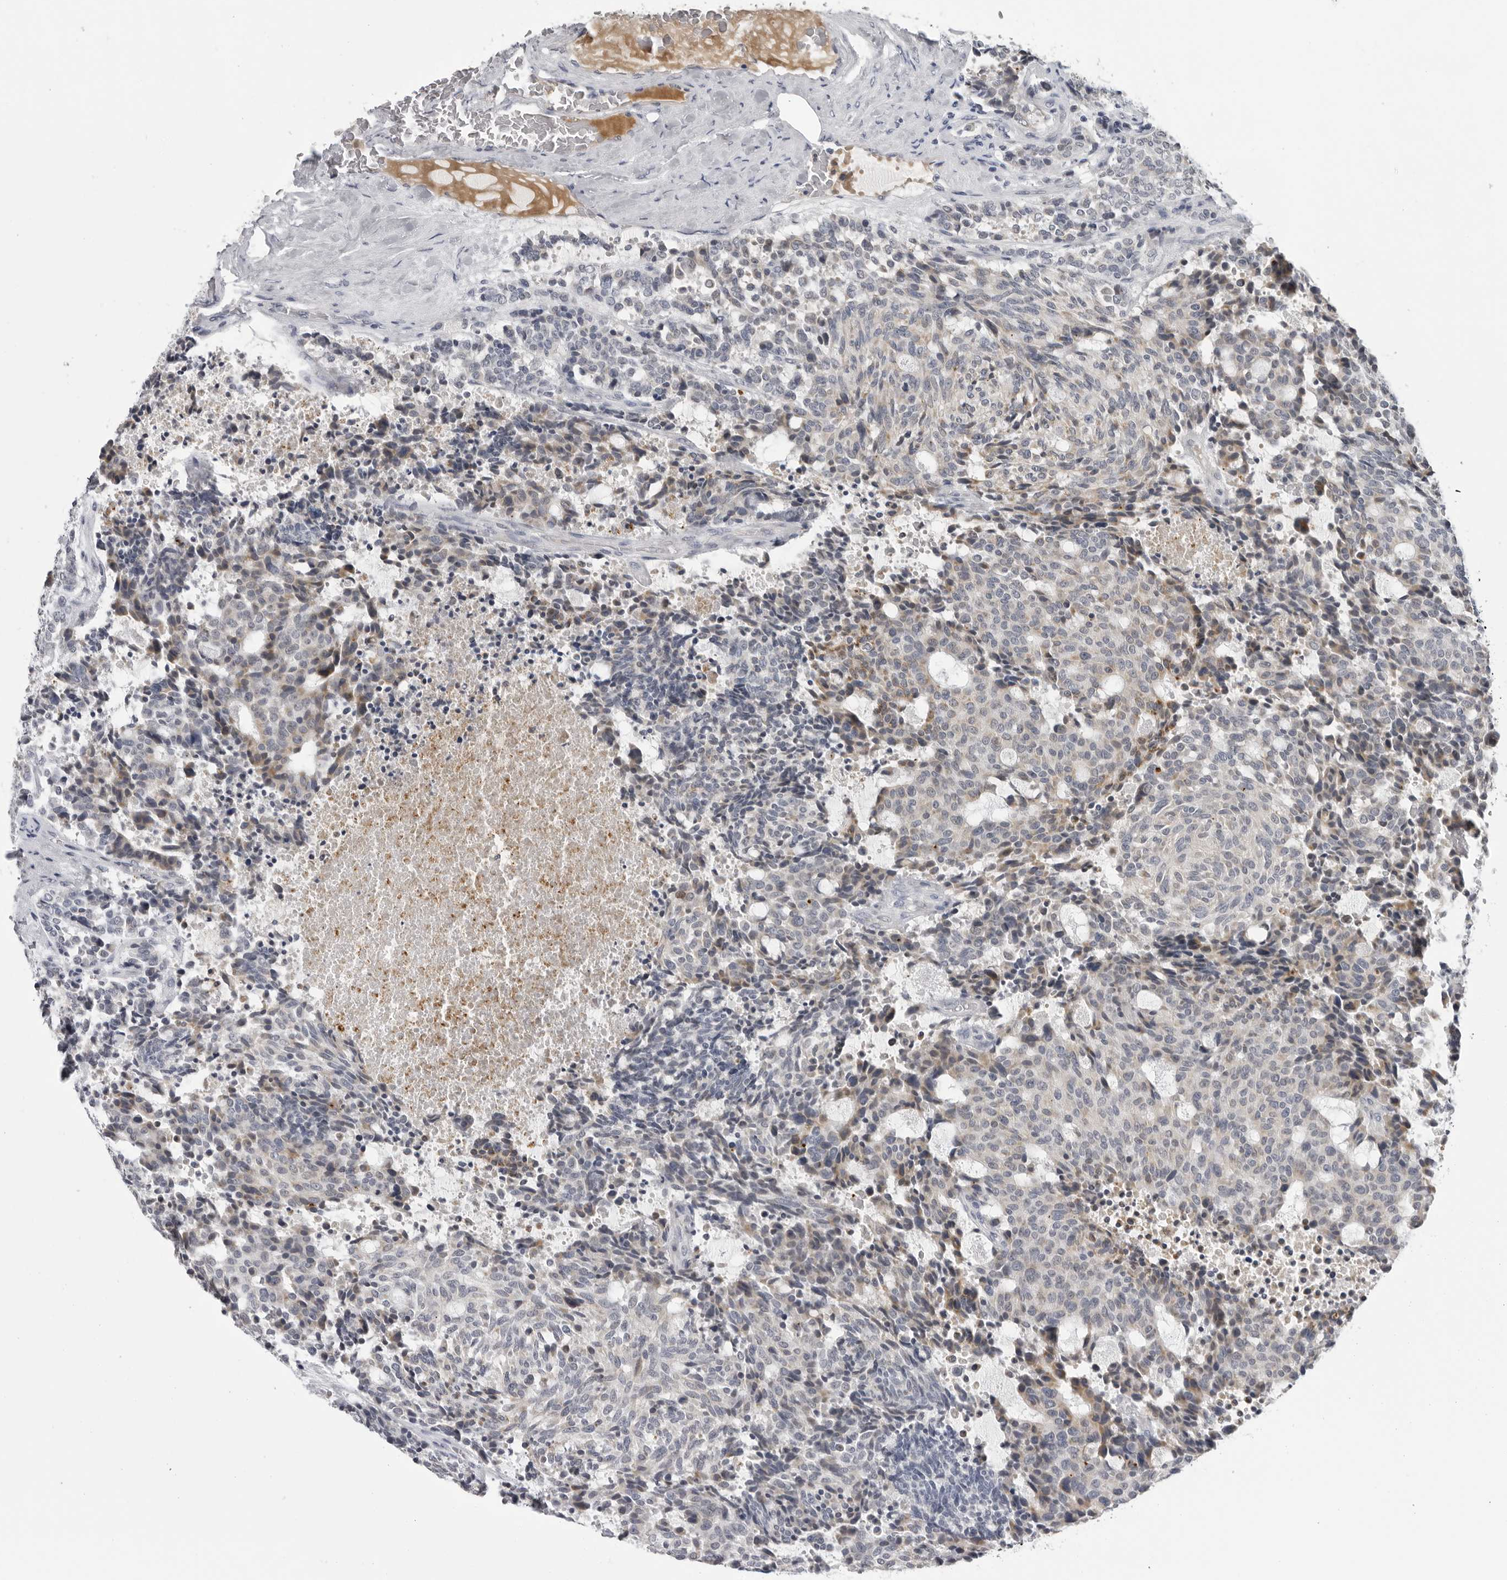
{"staining": {"intensity": "weak", "quantity": "<25%", "location": "cytoplasmic/membranous"}, "tissue": "carcinoid", "cell_type": "Tumor cells", "image_type": "cancer", "snomed": [{"axis": "morphology", "description": "Carcinoid, malignant, NOS"}, {"axis": "topography", "description": "Pancreas"}], "caption": "Tumor cells are negative for brown protein staining in malignant carcinoid. (Stains: DAB (3,3'-diaminobenzidine) immunohistochemistry with hematoxylin counter stain, Microscopy: brightfield microscopy at high magnification).", "gene": "ZNF502", "patient": {"sex": "female", "age": 54}}